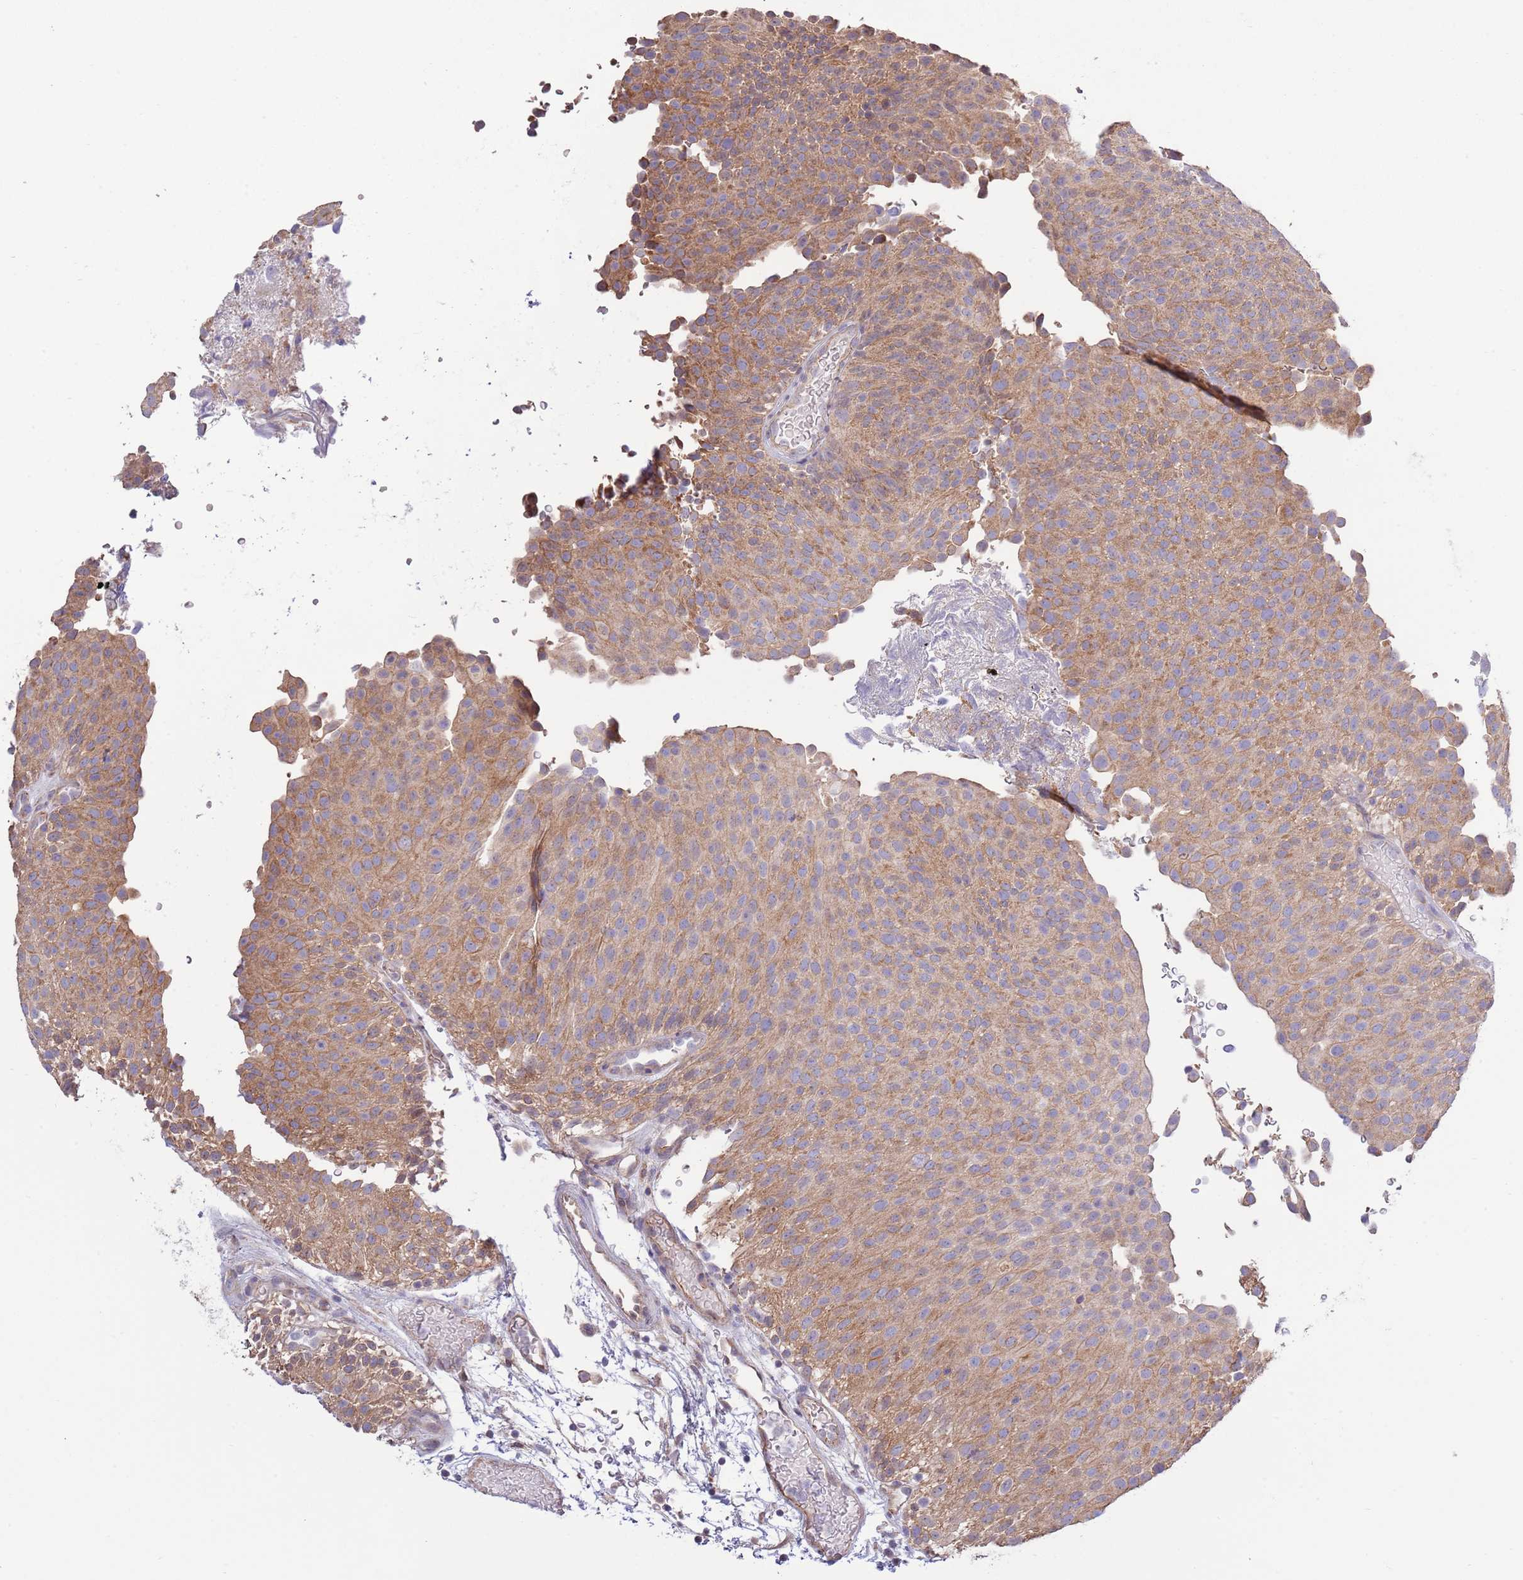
{"staining": {"intensity": "moderate", "quantity": ">75%", "location": "cytoplasmic/membranous"}, "tissue": "urothelial cancer", "cell_type": "Tumor cells", "image_type": "cancer", "snomed": [{"axis": "morphology", "description": "Urothelial carcinoma, Low grade"}, {"axis": "topography", "description": "Urinary bladder"}], "caption": "High-magnification brightfield microscopy of urothelial cancer stained with DAB (3,3'-diaminobenzidine) (brown) and counterstained with hematoxylin (blue). tumor cells exhibit moderate cytoplasmic/membranous positivity is appreciated in approximately>75% of cells.", "gene": "ARL2BP", "patient": {"sex": "male", "age": 78}}